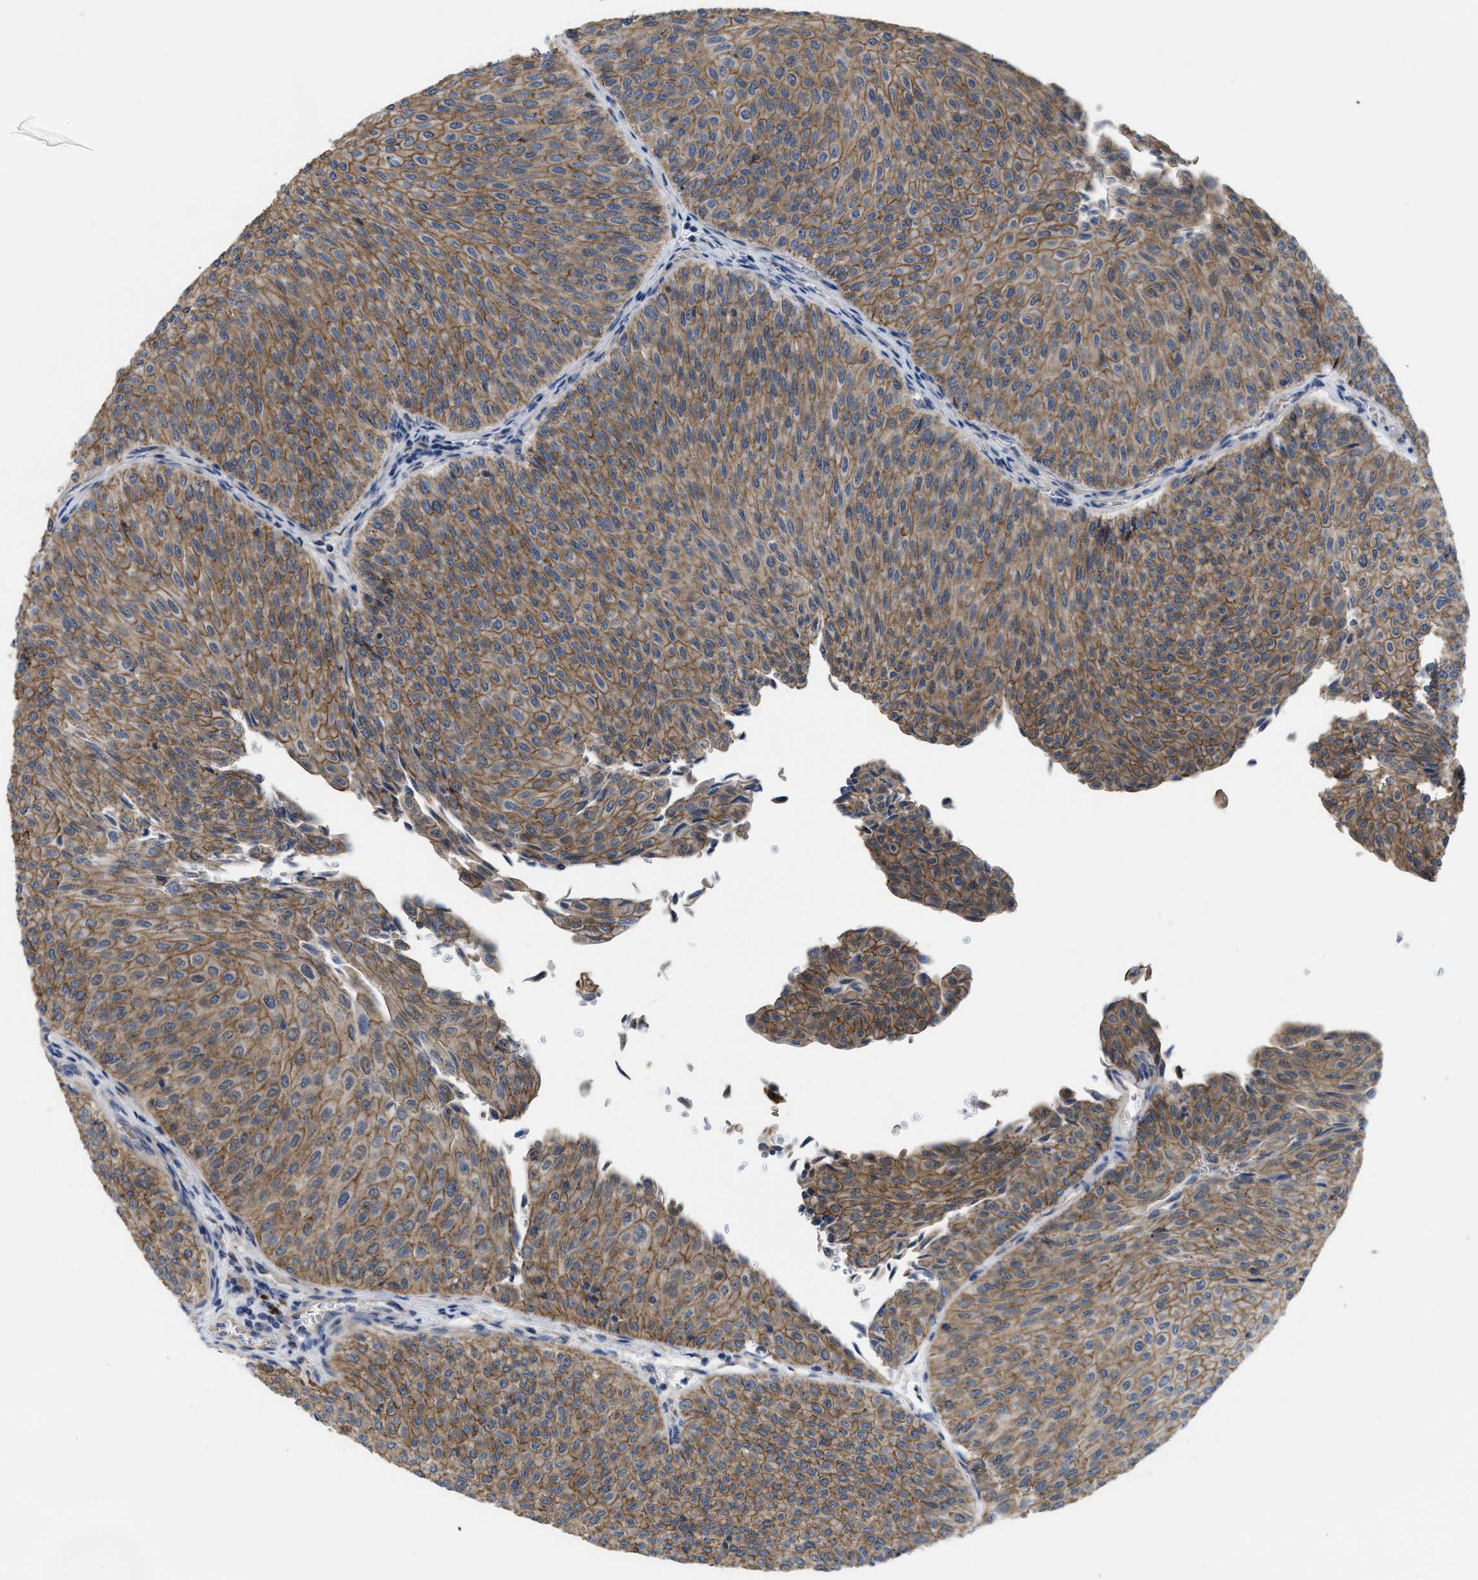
{"staining": {"intensity": "moderate", "quantity": ">75%", "location": "cytoplasmic/membranous"}, "tissue": "urothelial cancer", "cell_type": "Tumor cells", "image_type": "cancer", "snomed": [{"axis": "morphology", "description": "Urothelial carcinoma, Low grade"}, {"axis": "topography", "description": "Urinary bladder"}], "caption": "An IHC image of neoplastic tissue is shown. Protein staining in brown labels moderate cytoplasmic/membranous positivity in urothelial carcinoma (low-grade) within tumor cells.", "gene": "CDPF1", "patient": {"sex": "male", "age": 78}}